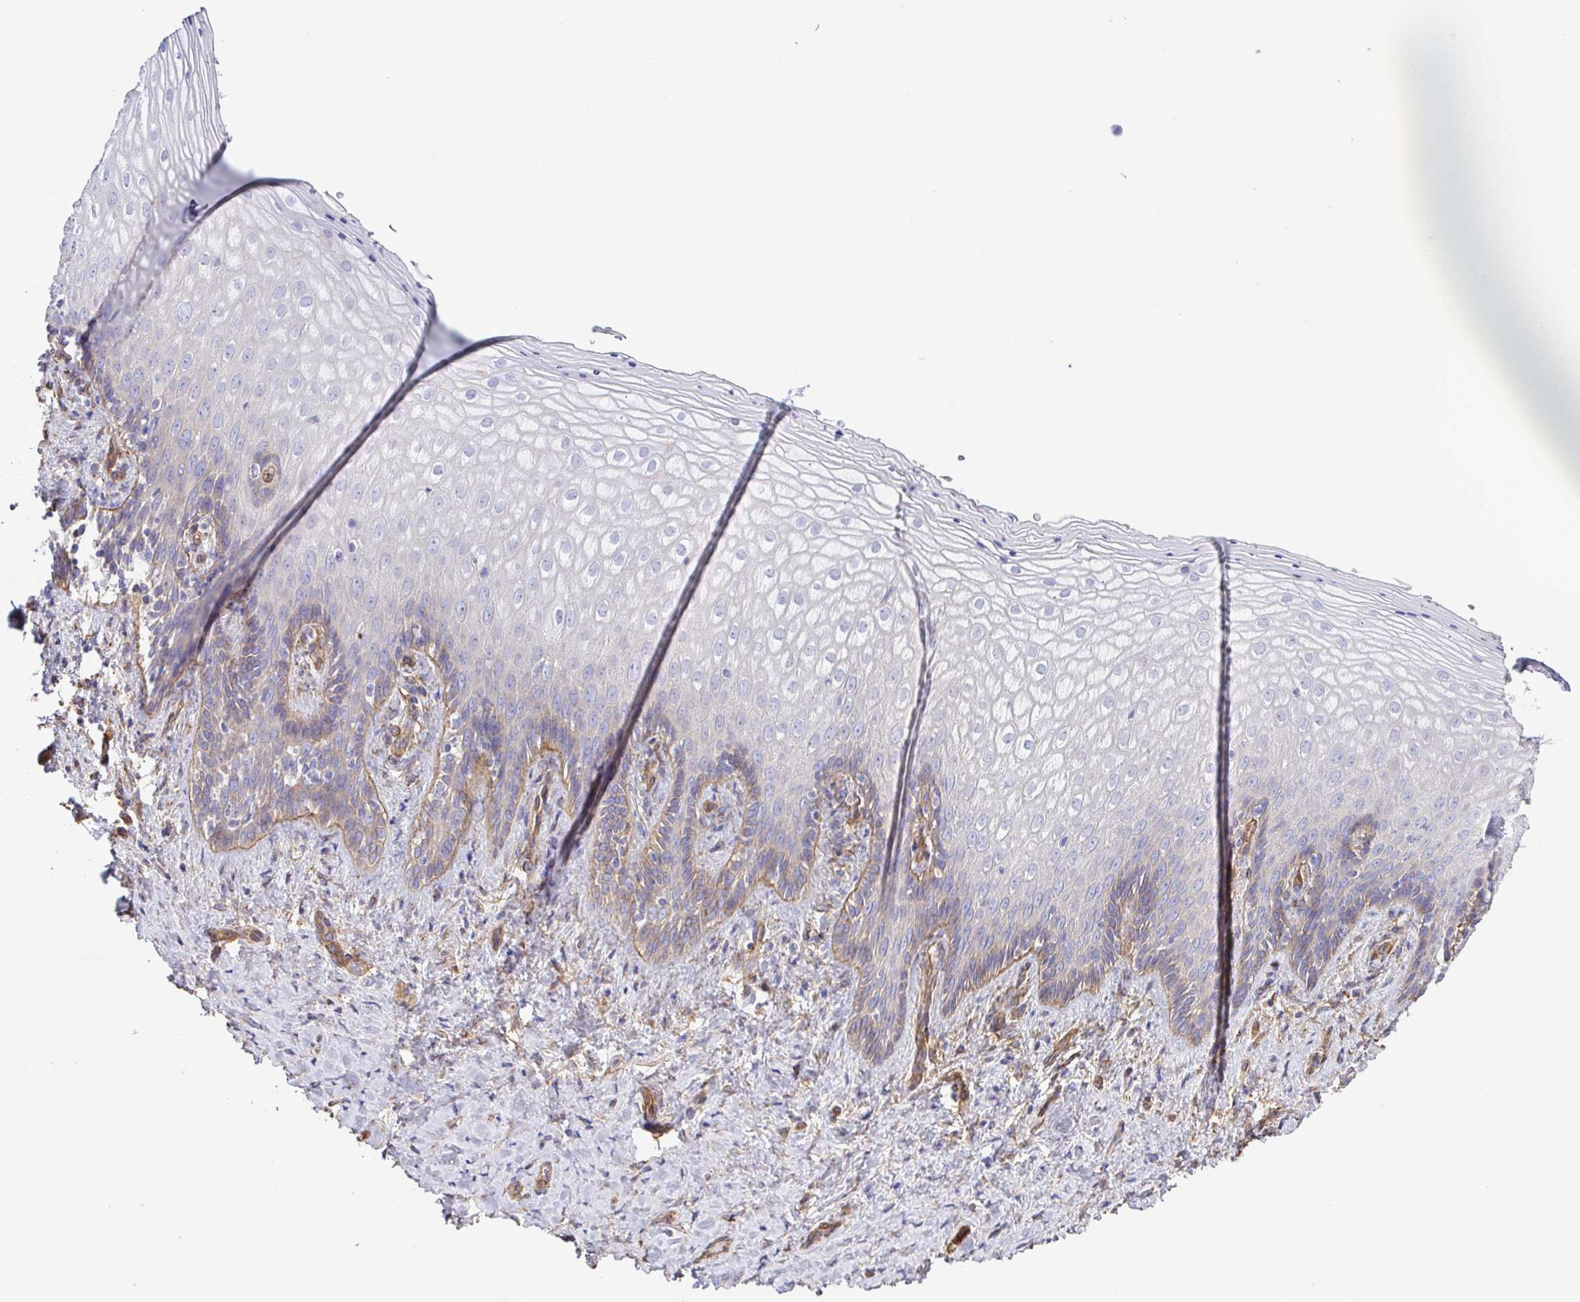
{"staining": {"intensity": "negative", "quantity": "none", "location": "none"}, "tissue": "vagina", "cell_type": "Squamous epithelial cells", "image_type": "normal", "snomed": [{"axis": "morphology", "description": "Normal tissue, NOS"}, {"axis": "topography", "description": "Vagina"}], "caption": "There is no significant positivity in squamous epithelial cells of vagina. (DAB (3,3'-diaminobenzidine) immunohistochemistry (IHC) with hematoxylin counter stain).", "gene": "FLT1", "patient": {"sex": "female", "age": 42}}